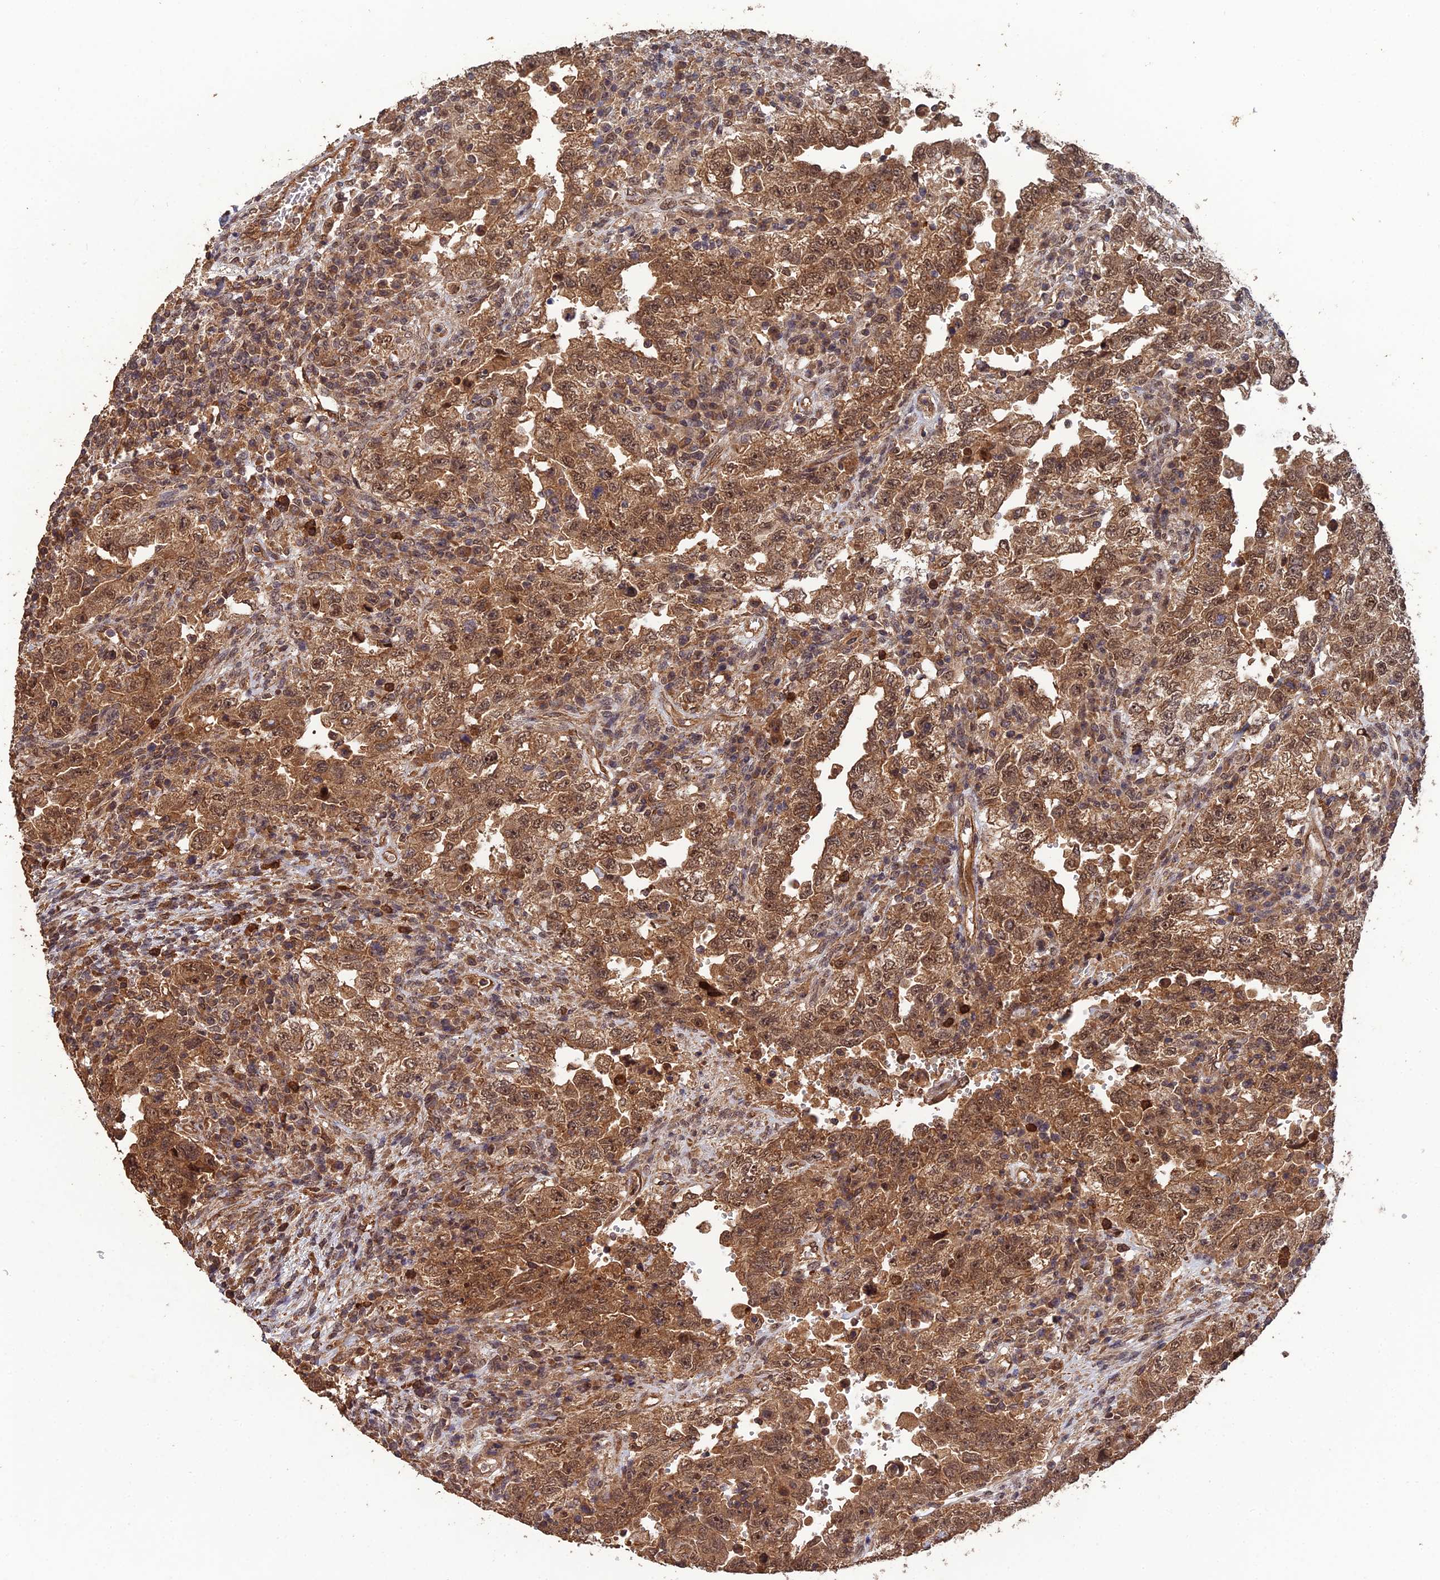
{"staining": {"intensity": "moderate", "quantity": ">75%", "location": "cytoplasmic/membranous,nuclear"}, "tissue": "testis cancer", "cell_type": "Tumor cells", "image_type": "cancer", "snomed": [{"axis": "morphology", "description": "Carcinoma, Embryonal, NOS"}, {"axis": "topography", "description": "Testis"}], "caption": "A high-resolution image shows immunohistochemistry staining of testis embryonal carcinoma, which displays moderate cytoplasmic/membranous and nuclear expression in about >75% of tumor cells.", "gene": "RALGAPA2", "patient": {"sex": "male", "age": 26}}